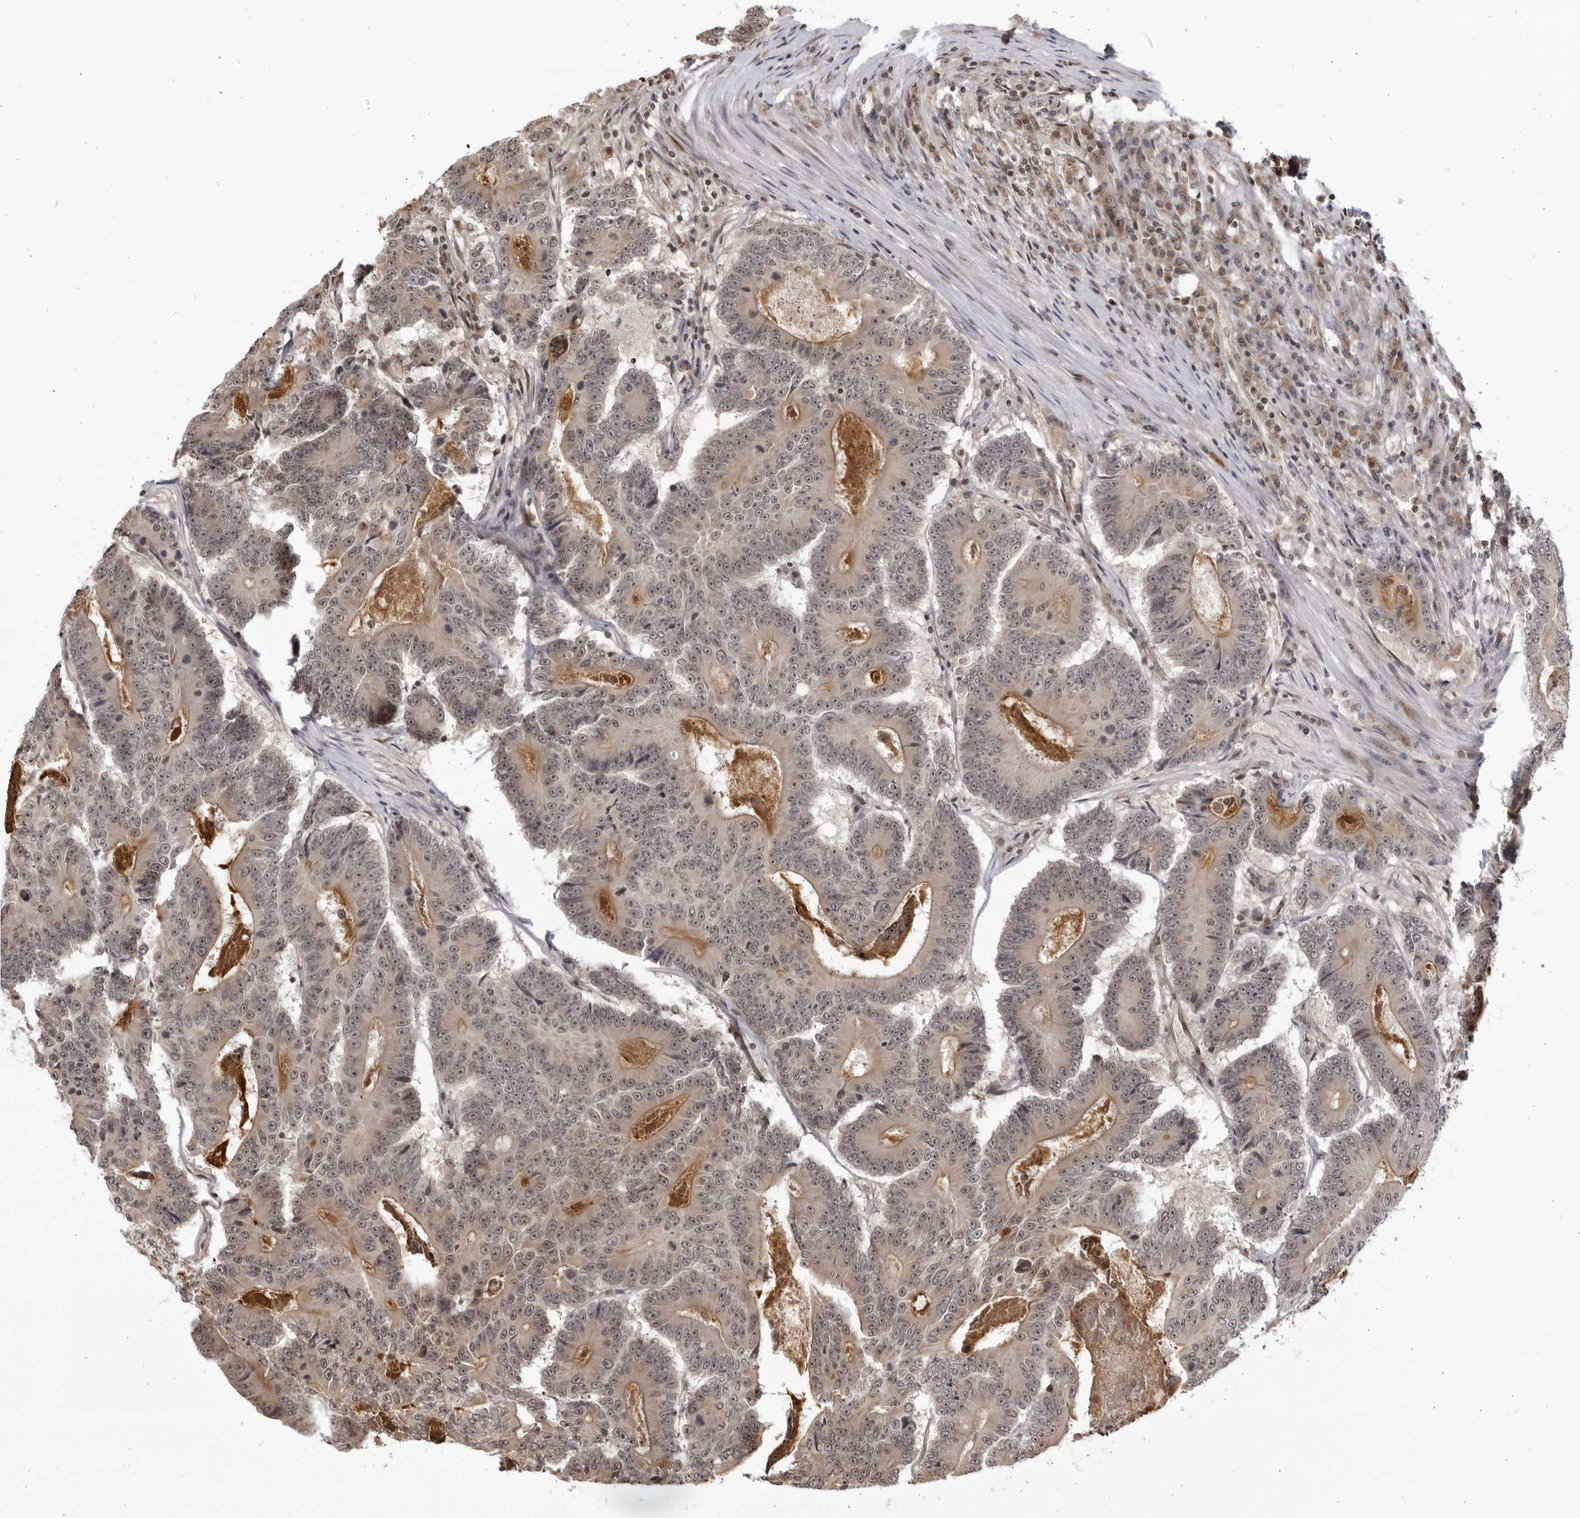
{"staining": {"intensity": "weak", "quantity": "<25%", "location": "nuclear"}, "tissue": "colorectal cancer", "cell_type": "Tumor cells", "image_type": "cancer", "snomed": [{"axis": "morphology", "description": "Adenocarcinoma, NOS"}, {"axis": "topography", "description": "Colon"}], "caption": "There is no significant positivity in tumor cells of adenocarcinoma (colorectal).", "gene": "RASGEF1C", "patient": {"sex": "male", "age": 83}}